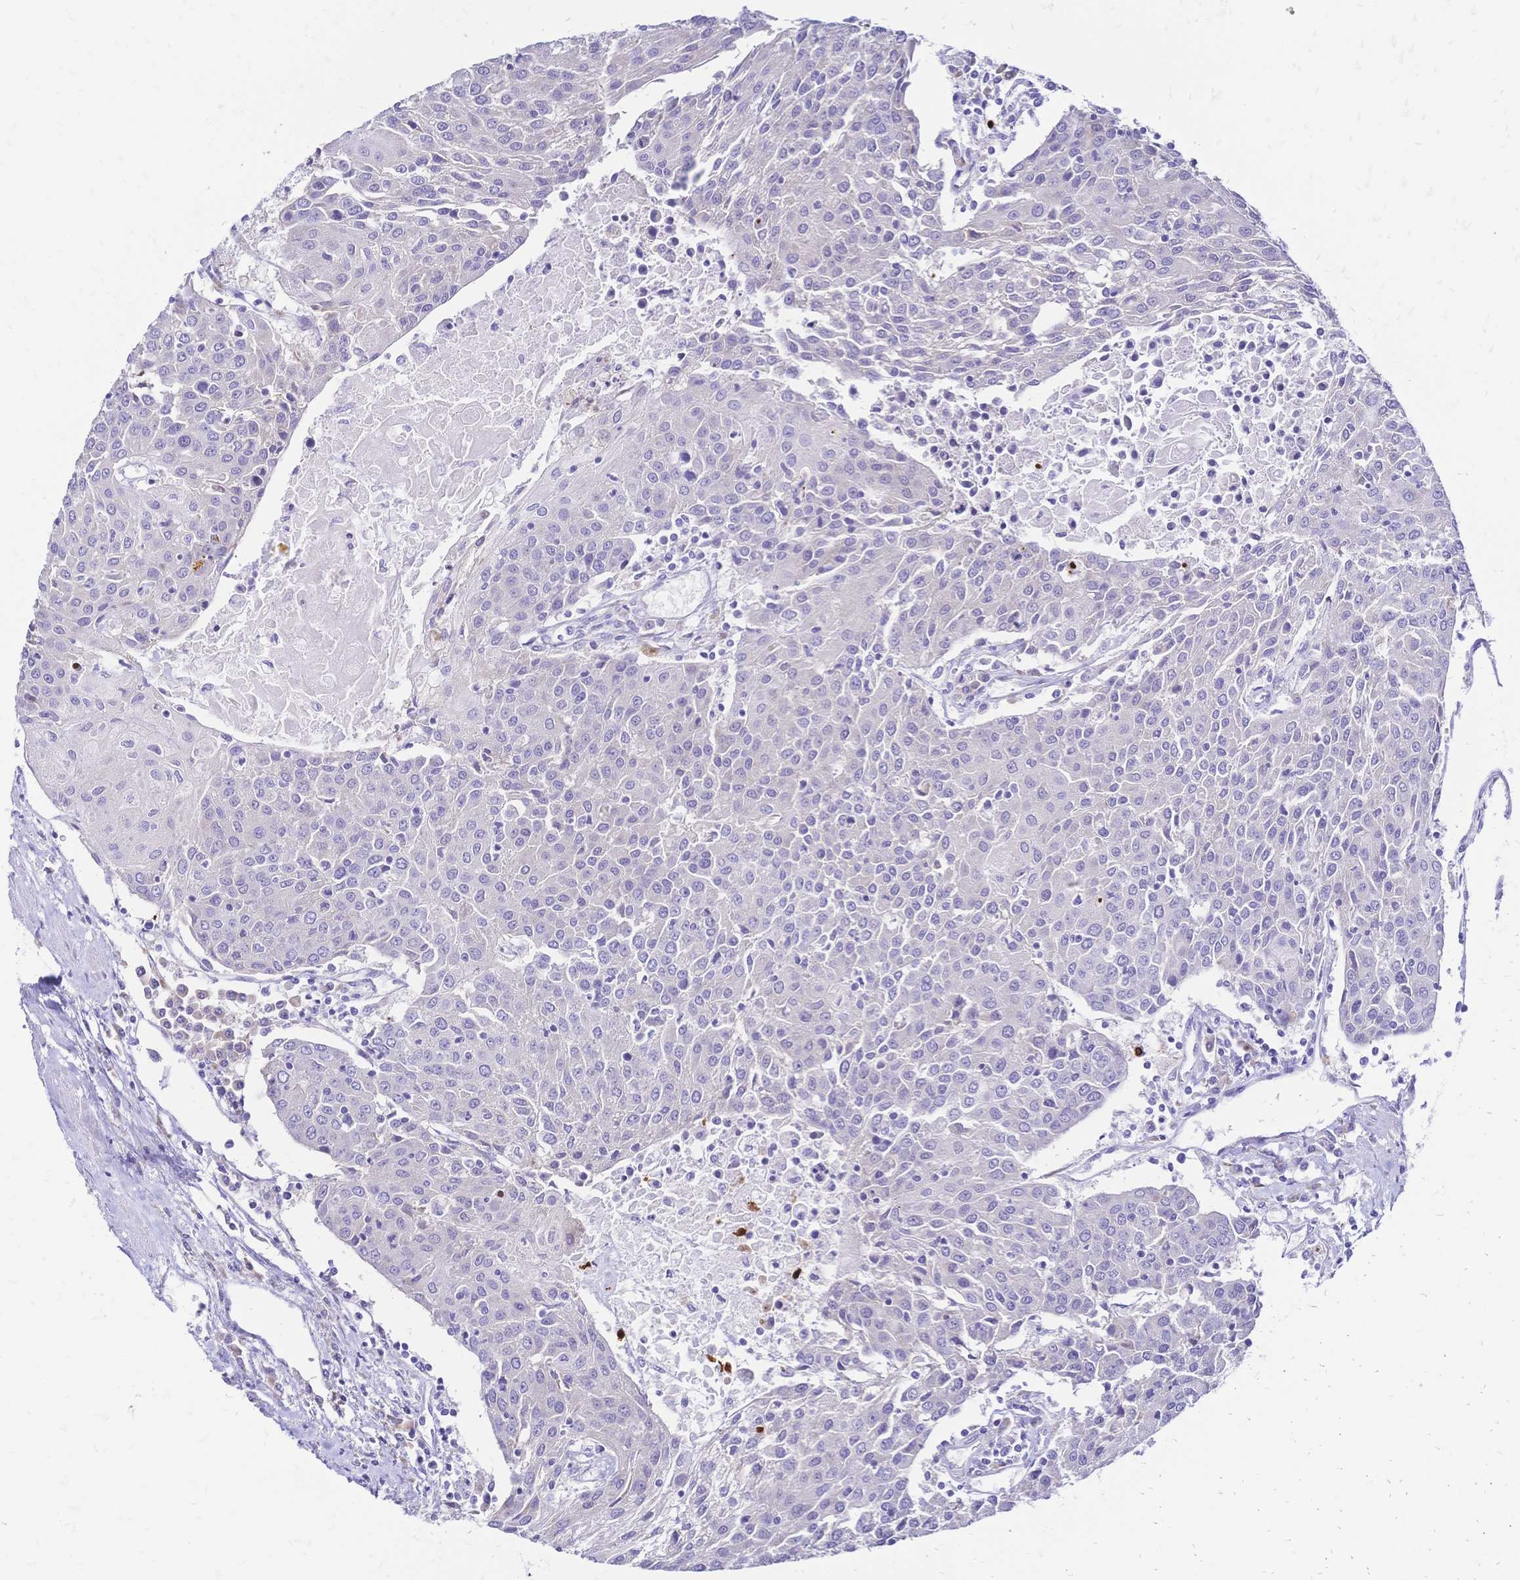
{"staining": {"intensity": "negative", "quantity": "none", "location": "none"}, "tissue": "urothelial cancer", "cell_type": "Tumor cells", "image_type": "cancer", "snomed": [{"axis": "morphology", "description": "Urothelial carcinoma, High grade"}, {"axis": "topography", "description": "Urinary bladder"}], "caption": "Urothelial cancer stained for a protein using immunohistochemistry reveals no expression tumor cells.", "gene": "GRB7", "patient": {"sex": "female", "age": 85}}